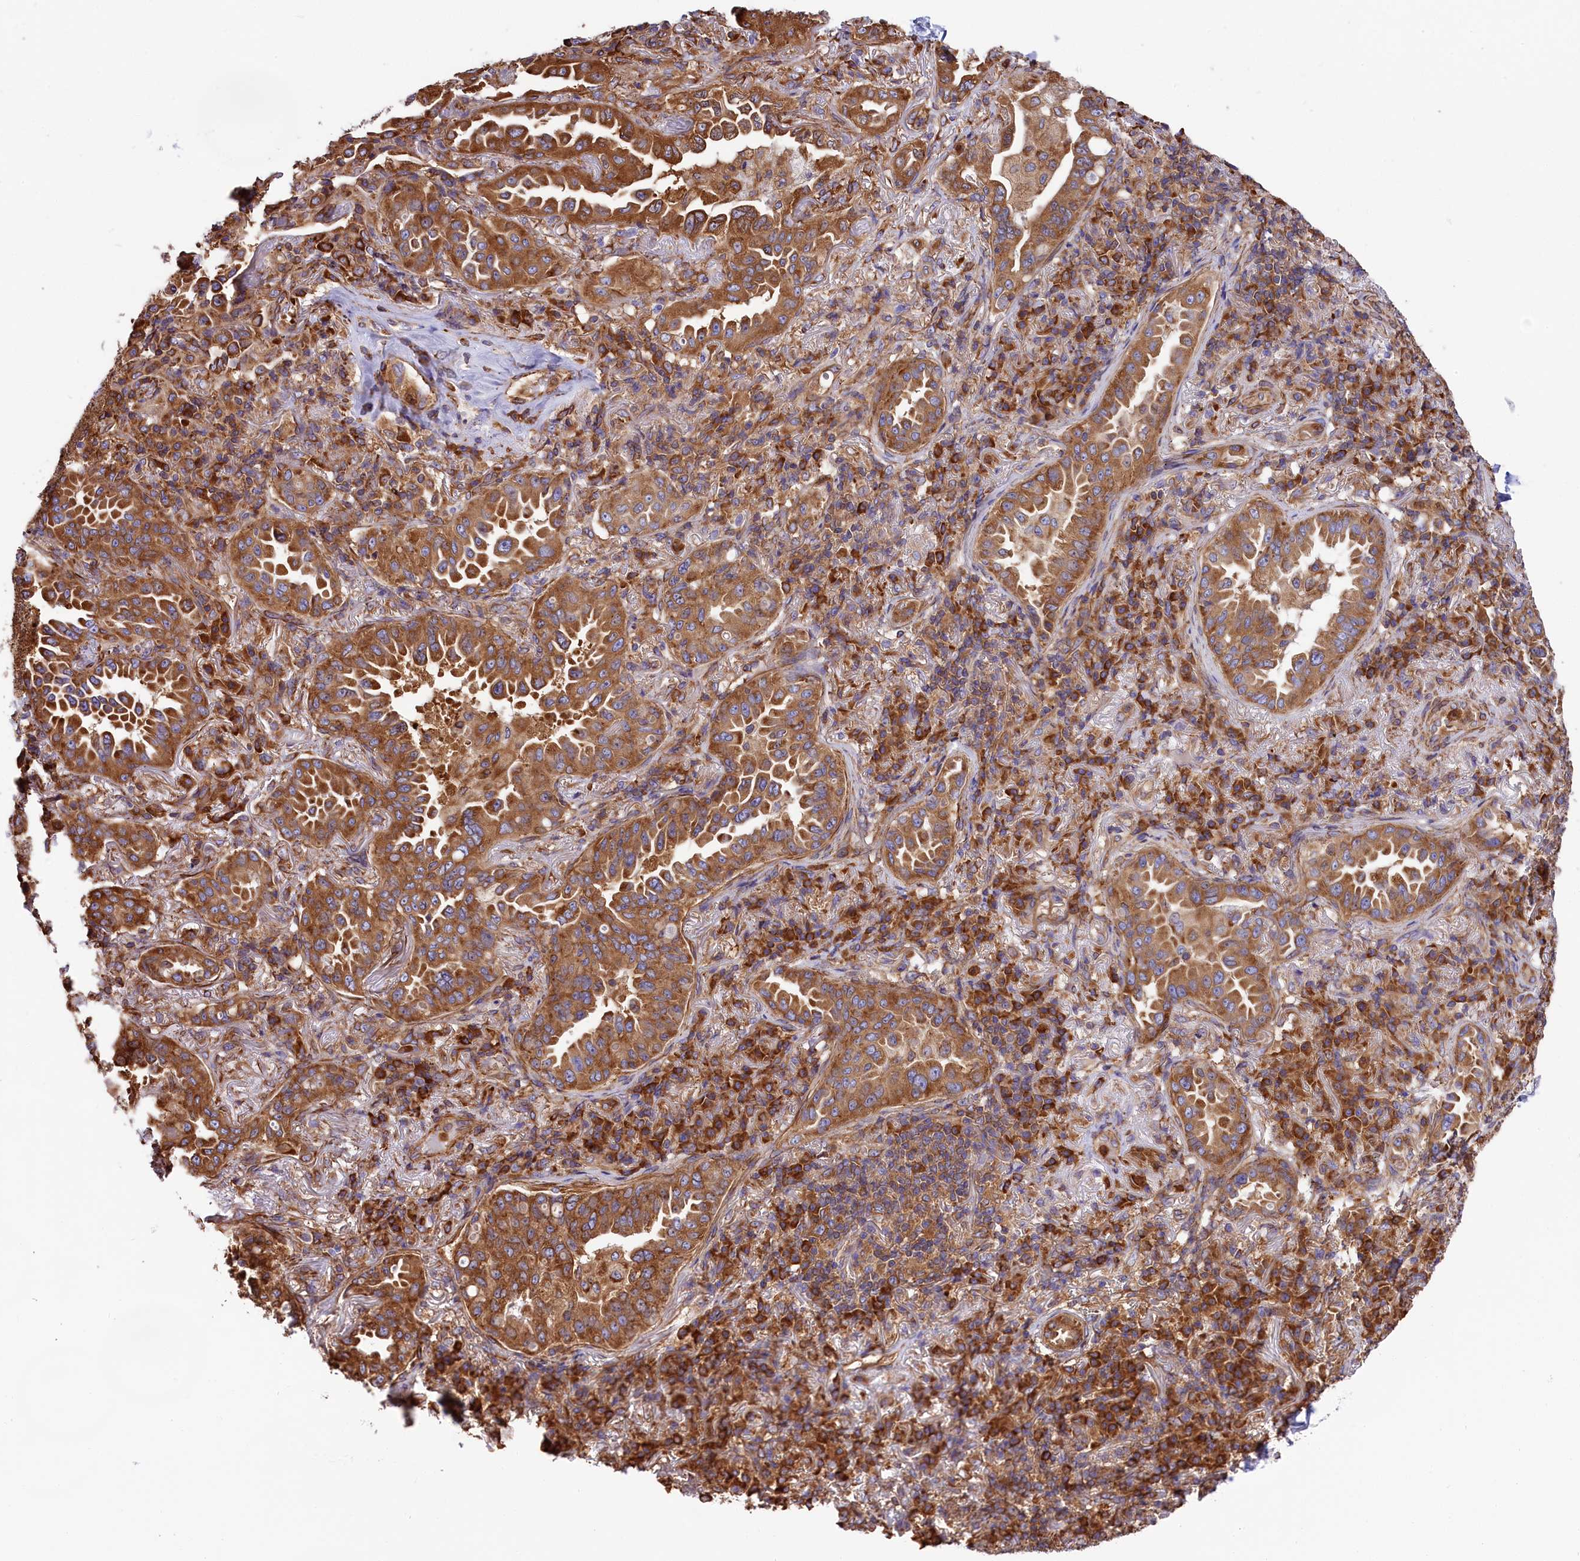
{"staining": {"intensity": "moderate", "quantity": ">75%", "location": "cytoplasmic/membranous"}, "tissue": "lung cancer", "cell_type": "Tumor cells", "image_type": "cancer", "snomed": [{"axis": "morphology", "description": "Adenocarcinoma, NOS"}, {"axis": "topography", "description": "Lung"}], "caption": "Adenocarcinoma (lung) tissue reveals moderate cytoplasmic/membranous expression in approximately >75% of tumor cells, visualized by immunohistochemistry. (IHC, brightfield microscopy, high magnification).", "gene": "GYS1", "patient": {"sex": "female", "age": 69}}